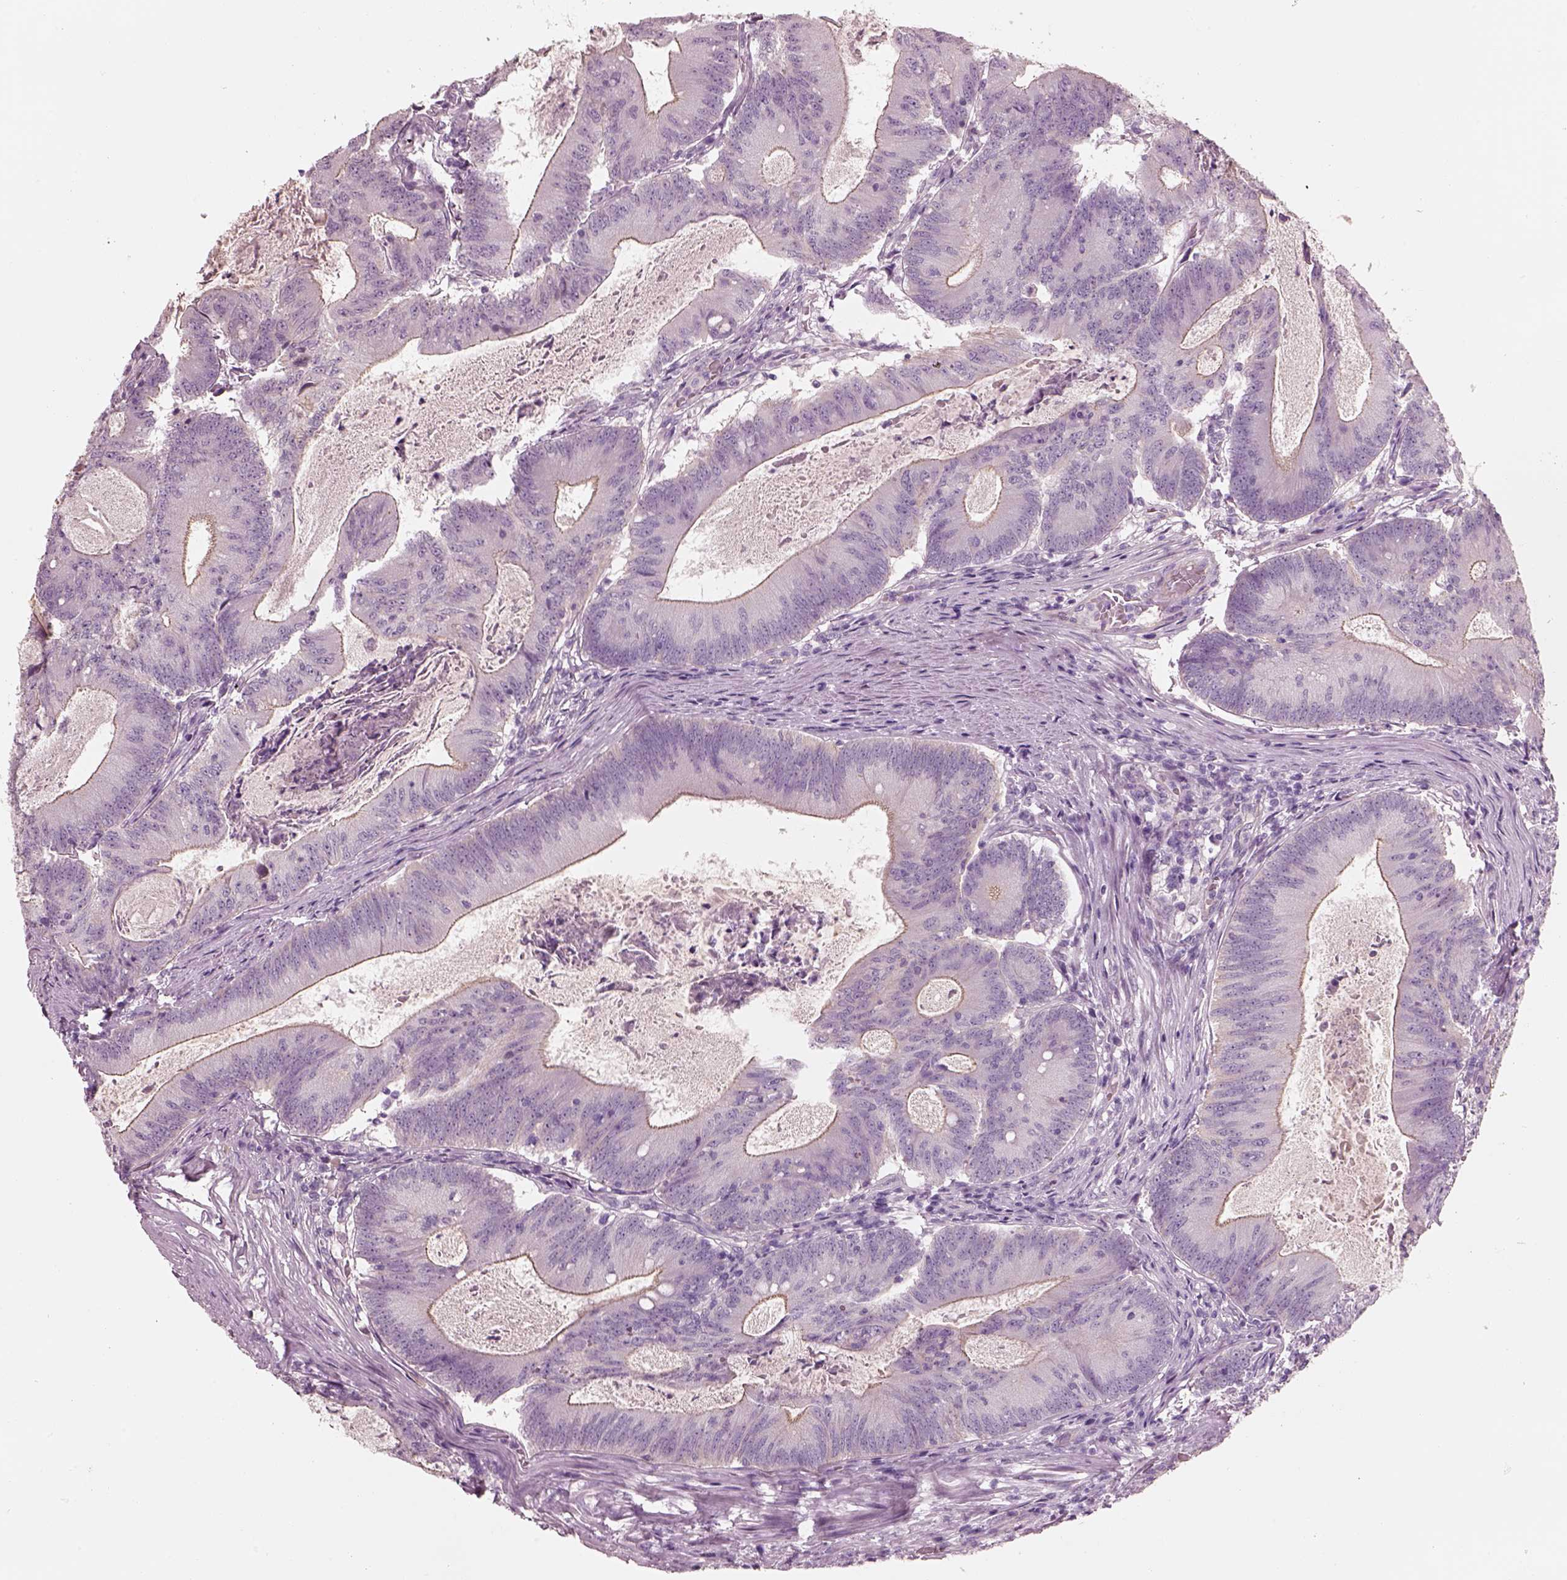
{"staining": {"intensity": "negative", "quantity": "none", "location": "none"}, "tissue": "colorectal cancer", "cell_type": "Tumor cells", "image_type": "cancer", "snomed": [{"axis": "morphology", "description": "Adenocarcinoma, NOS"}, {"axis": "topography", "description": "Colon"}], "caption": "This is an IHC image of human colorectal adenocarcinoma. There is no expression in tumor cells.", "gene": "IGLL1", "patient": {"sex": "female", "age": 70}}